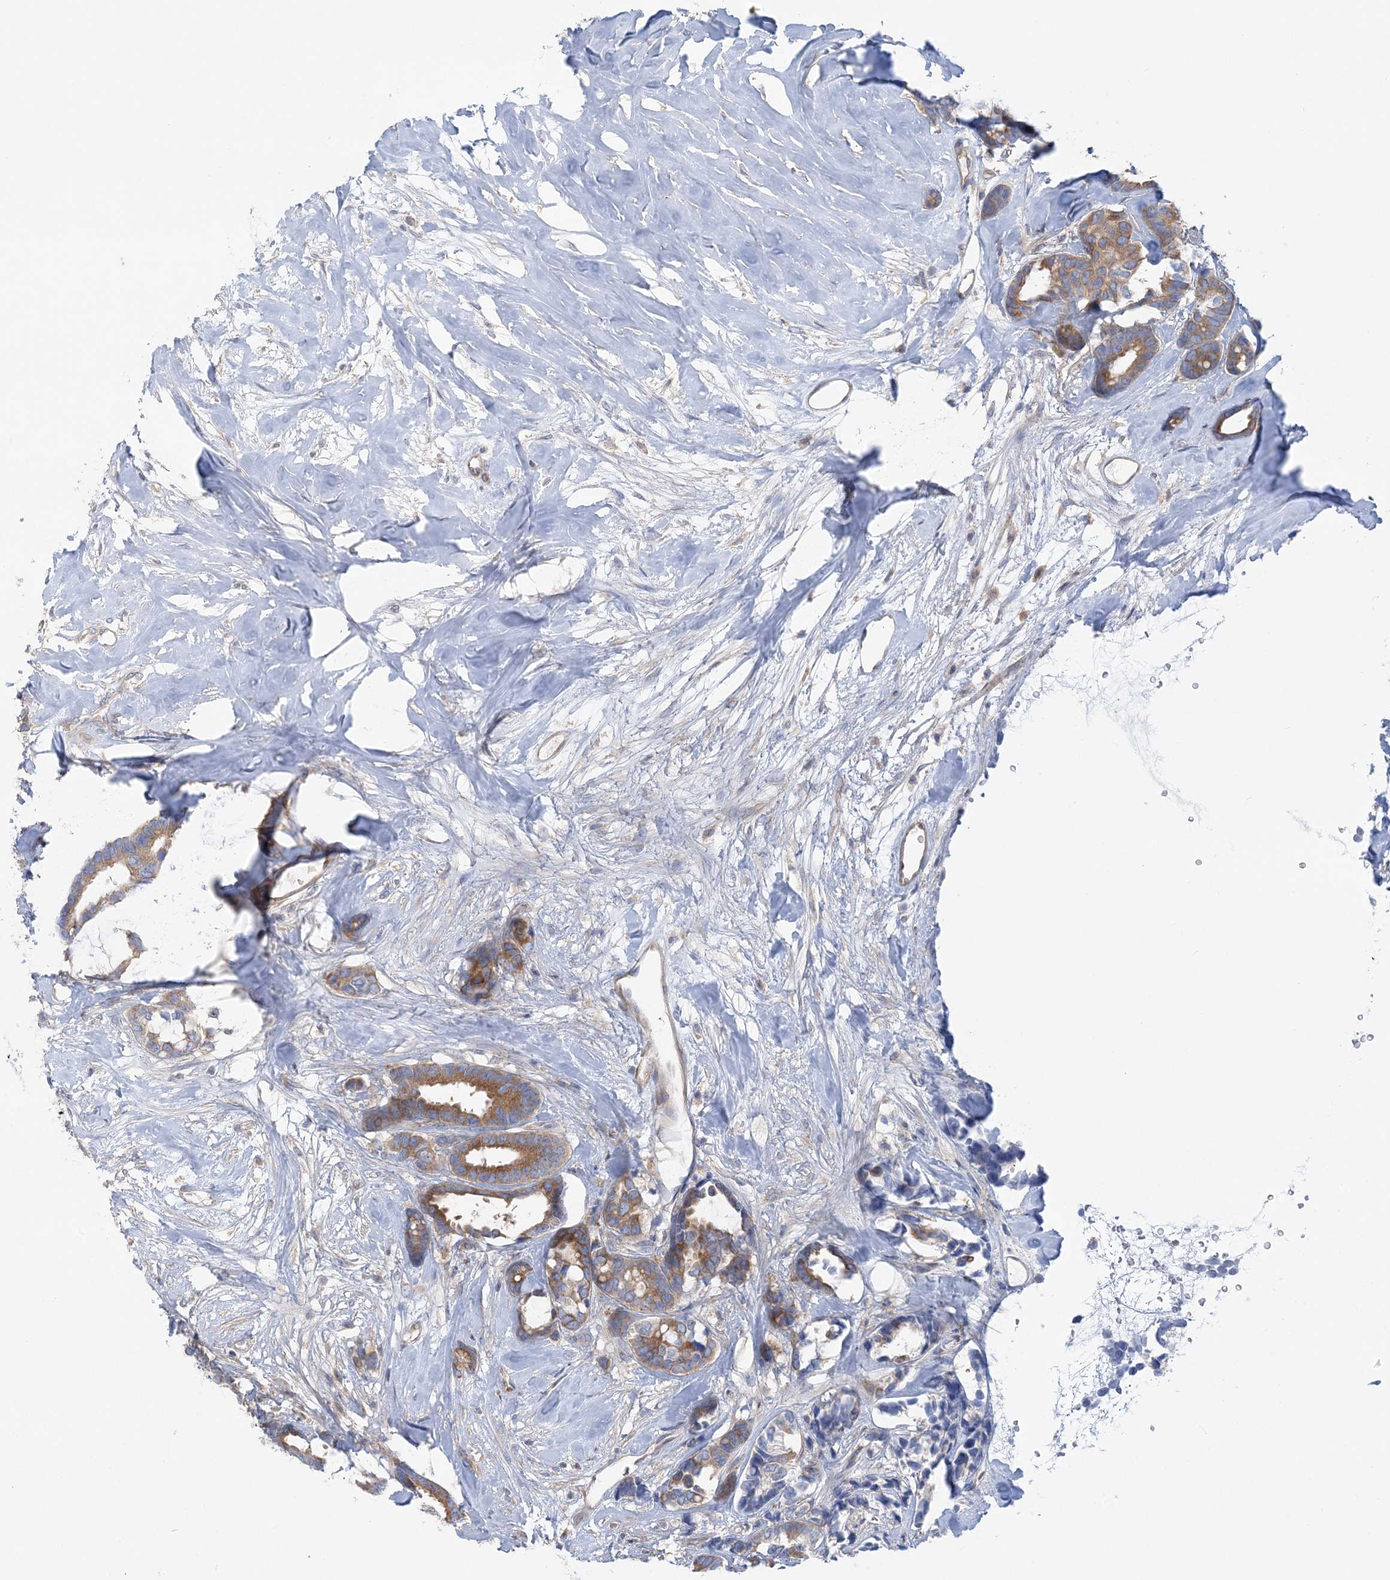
{"staining": {"intensity": "moderate", "quantity": ">75%", "location": "cytoplasmic/membranous"}, "tissue": "breast cancer", "cell_type": "Tumor cells", "image_type": "cancer", "snomed": [{"axis": "morphology", "description": "Duct carcinoma"}, {"axis": "topography", "description": "Breast"}], "caption": "Immunohistochemical staining of human breast invasive ductal carcinoma reveals moderate cytoplasmic/membranous protein positivity in approximately >75% of tumor cells. (Stains: DAB in brown, nuclei in blue, Microscopy: brightfield microscopy at high magnification).", "gene": "FAM114A2", "patient": {"sex": "female", "age": 87}}